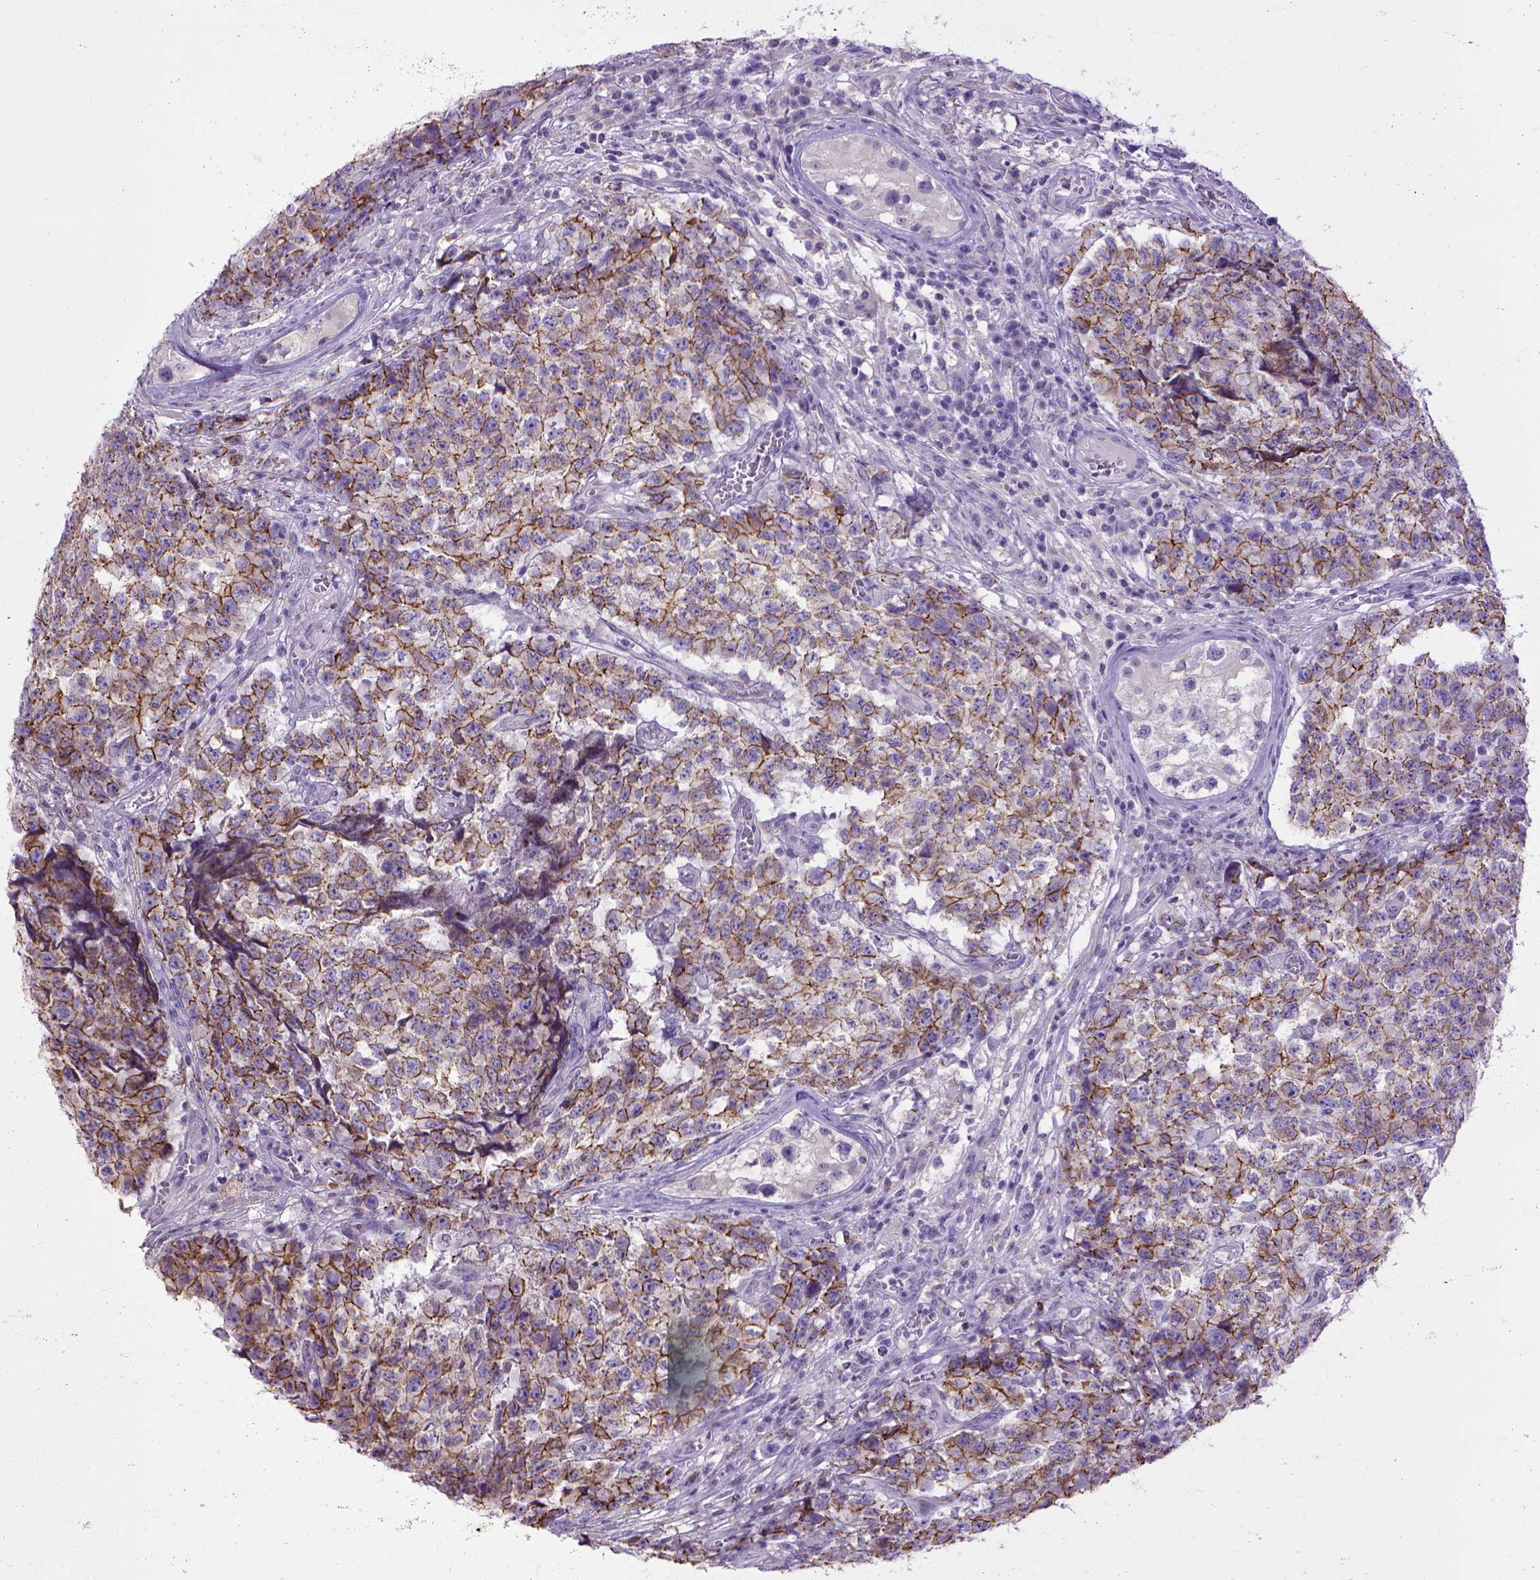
{"staining": {"intensity": "strong", "quantity": ">75%", "location": "cytoplasmic/membranous"}, "tissue": "testis cancer", "cell_type": "Tumor cells", "image_type": "cancer", "snomed": [{"axis": "morphology", "description": "Carcinoma, Embryonal, NOS"}, {"axis": "topography", "description": "Testis"}], "caption": "The immunohistochemical stain highlights strong cytoplasmic/membranous positivity in tumor cells of testis embryonal carcinoma tissue.", "gene": "CDH1", "patient": {"sex": "male", "age": 23}}